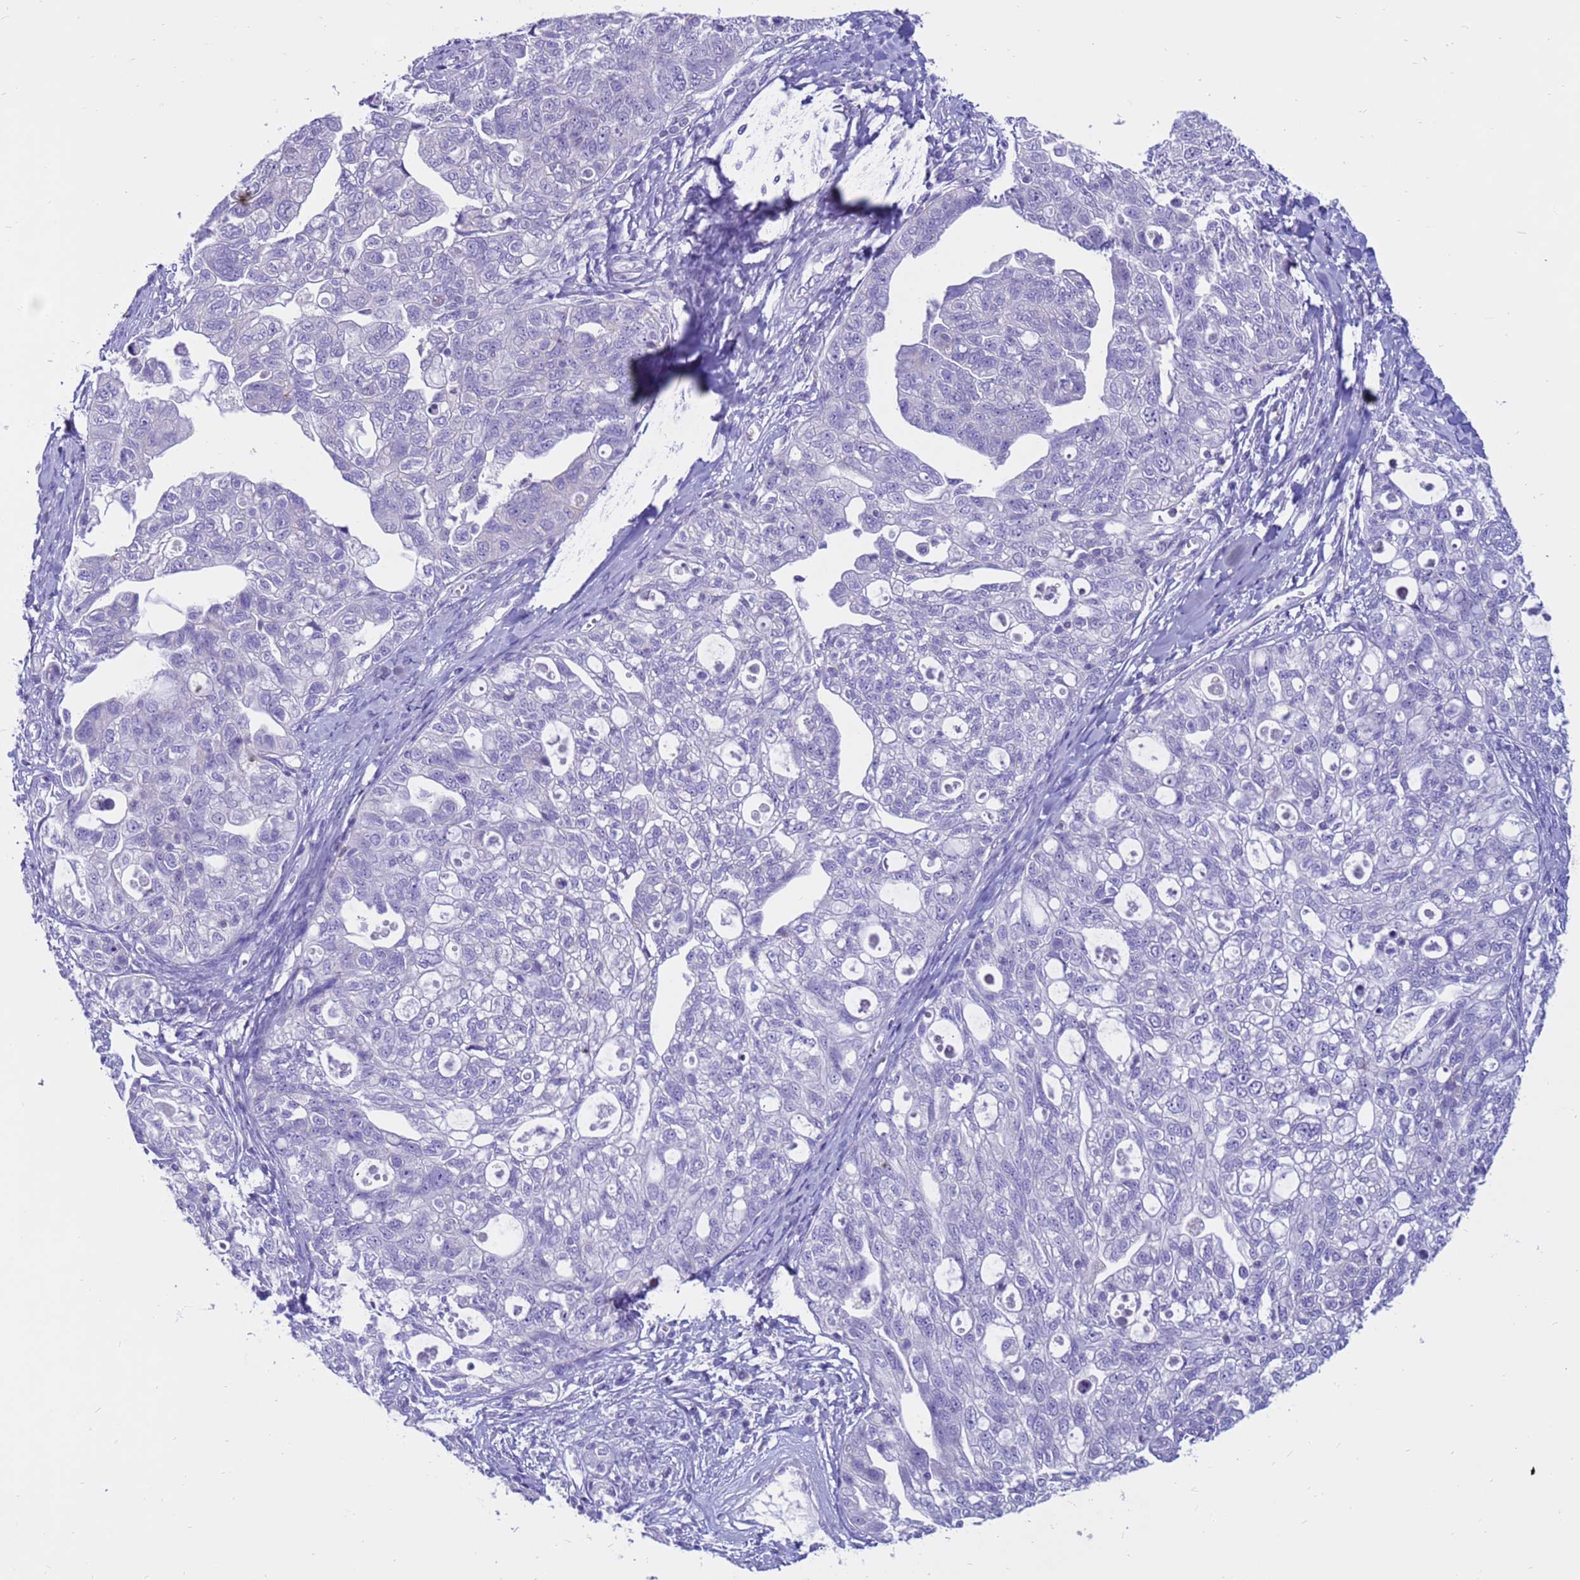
{"staining": {"intensity": "negative", "quantity": "none", "location": "none"}, "tissue": "ovarian cancer", "cell_type": "Tumor cells", "image_type": "cancer", "snomed": [{"axis": "morphology", "description": "Carcinoma, NOS"}, {"axis": "morphology", "description": "Cystadenocarcinoma, serous, NOS"}, {"axis": "topography", "description": "Ovary"}], "caption": "Immunohistochemical staining of human carcinoma (ovarian) shows no significant positivity in tumor cells.", "gene": "PDE10A", "patient": {"sex": "female", "age": 69}}